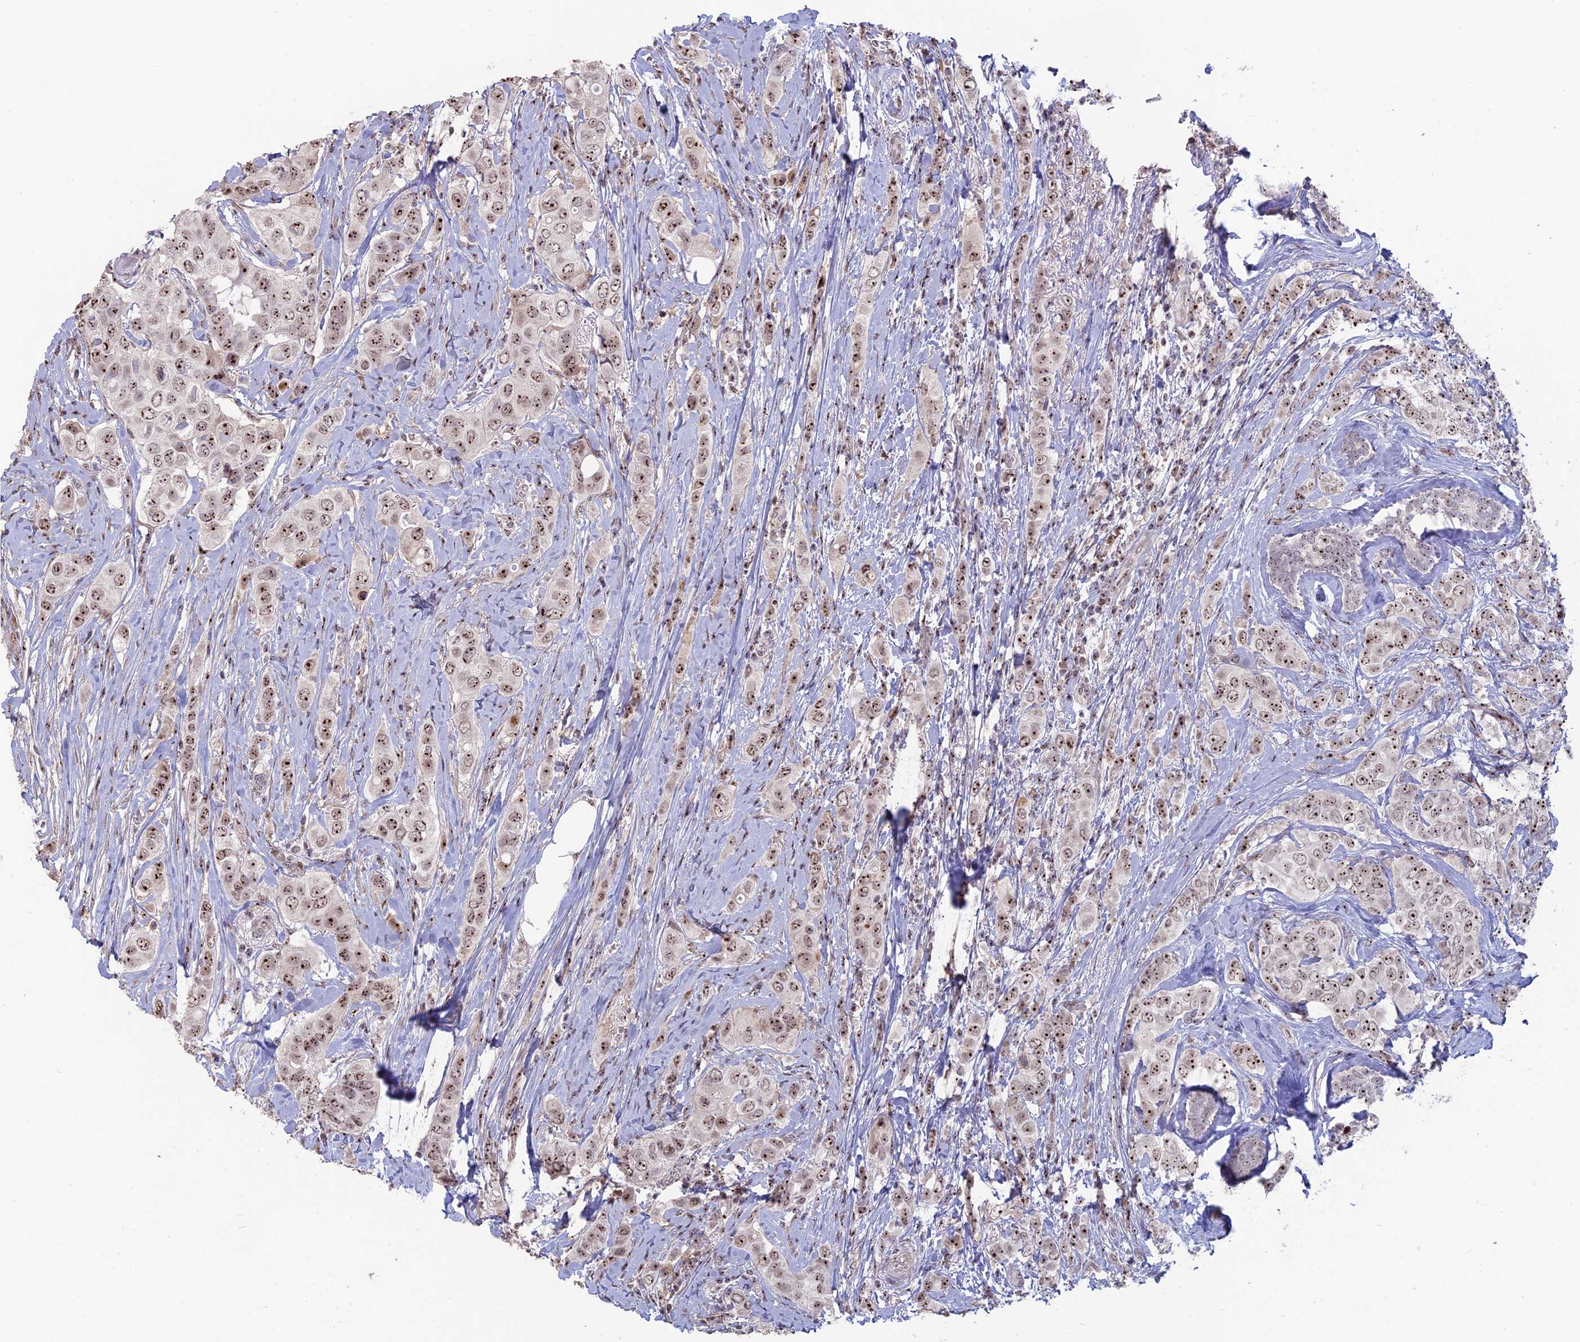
{"staining": {"intensity": "strong", "quantity": ">75%", "location": "nuclear"}, "tissue": "breast cancer", "cell_type": "Tumor cells", "image_type": "cancer", "snomed": [{"axis": "morphology", "description": "Lobular carcinoma"}, {"axis": "topography", "description": "Breast"}], "caption": "Breast lobular carcinoma stained with a protein marker demonstrates strong staining in tumor cells.", "gene": "FAM131A", "patient": {"sex": "female", "age": 51}}